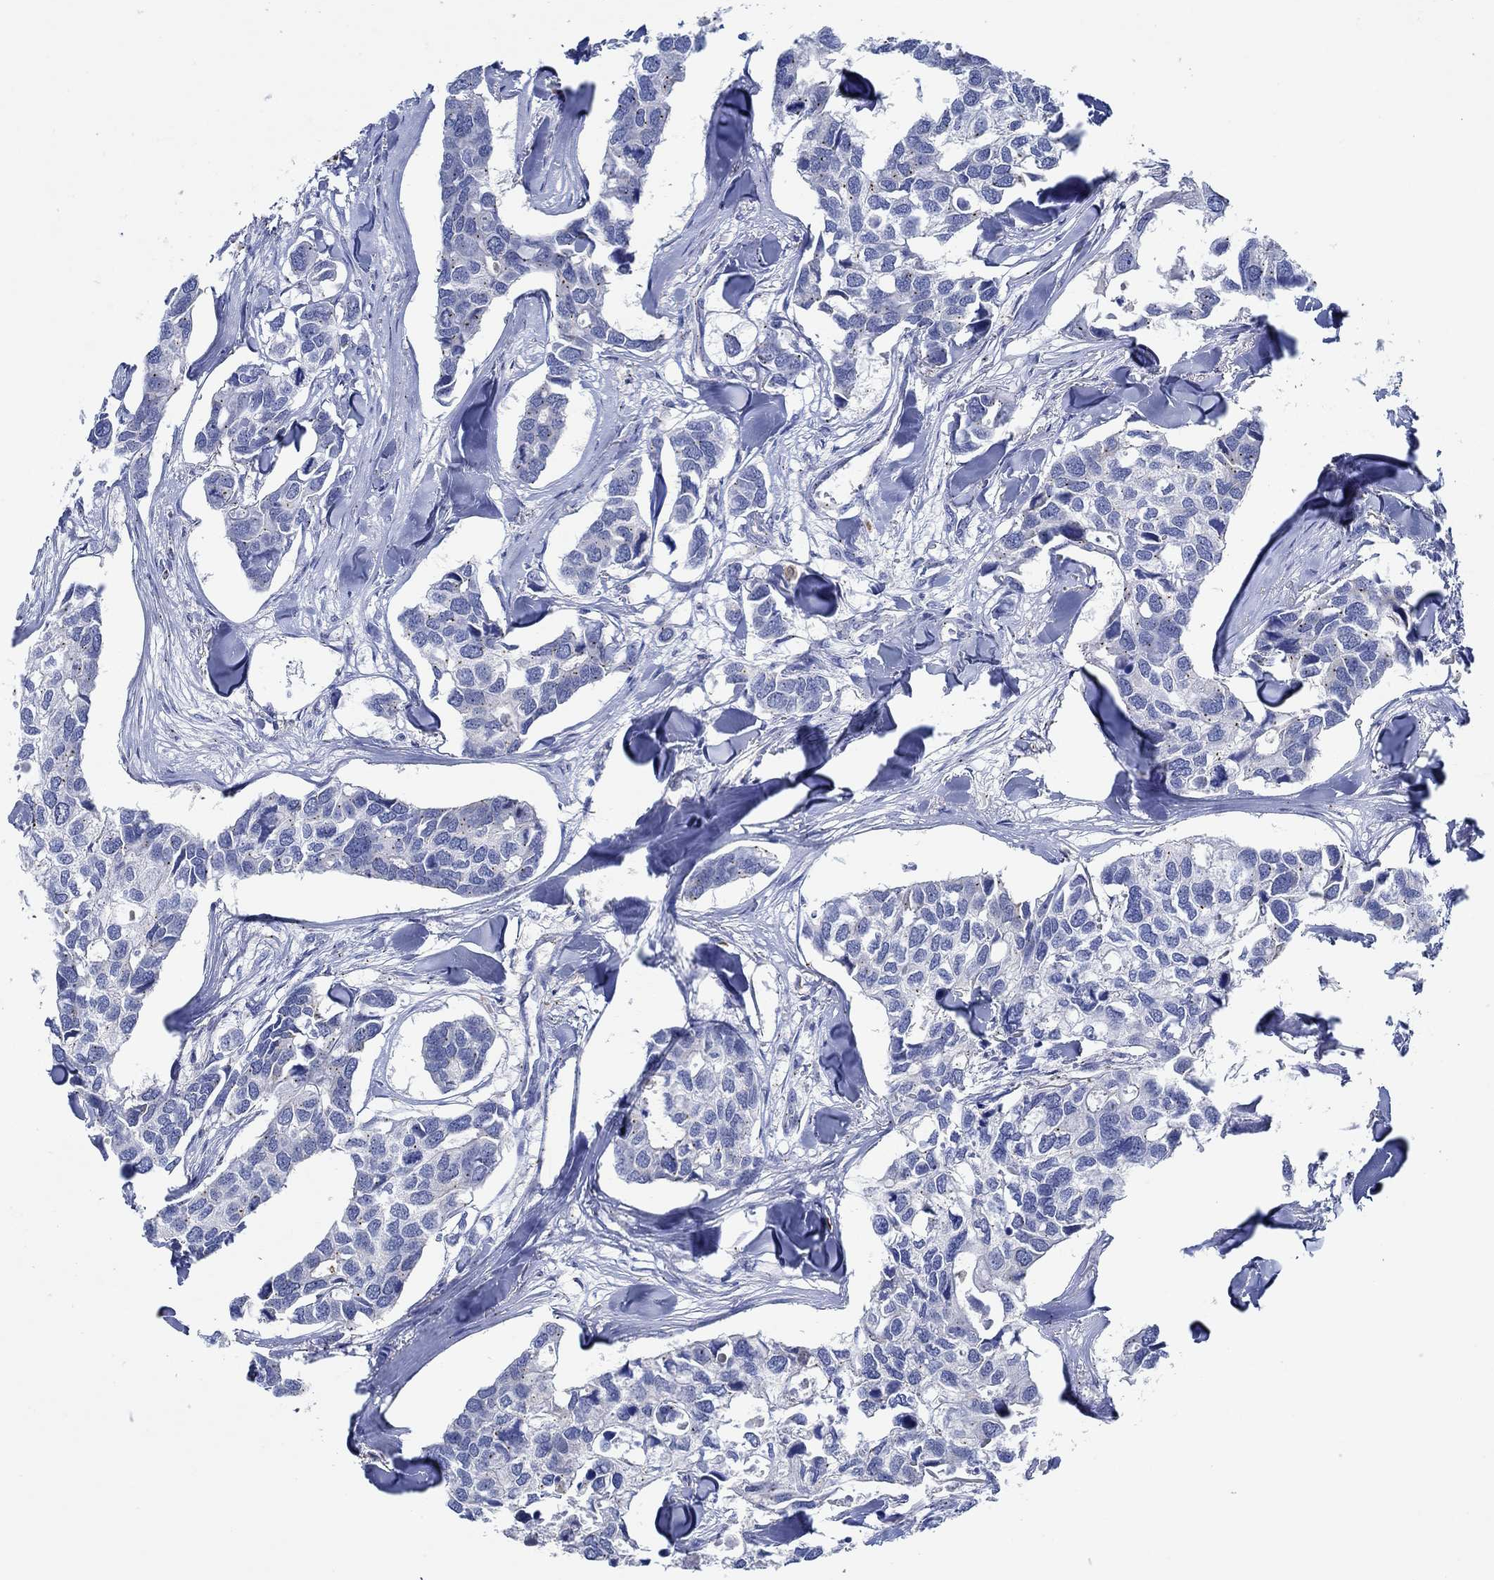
{"staining": {"intensity": "negative", "quantity": "none", "location": "none"}, "tissue": "breast cancer", "cell_type": "Tumor cells", "image_type": "cancer", "snomed": [{"axis": "morphology", "description": "Duct carcinoma"}, {"axis": "topography", "description": "Breast"}], "caption": "This is an IHC micrograph of human breast cancer (infiltrating ductal carcinoma). There is no expression in tumor cells.", "gene": "CPM", "patient": {"sex": "female", "age": 83}}